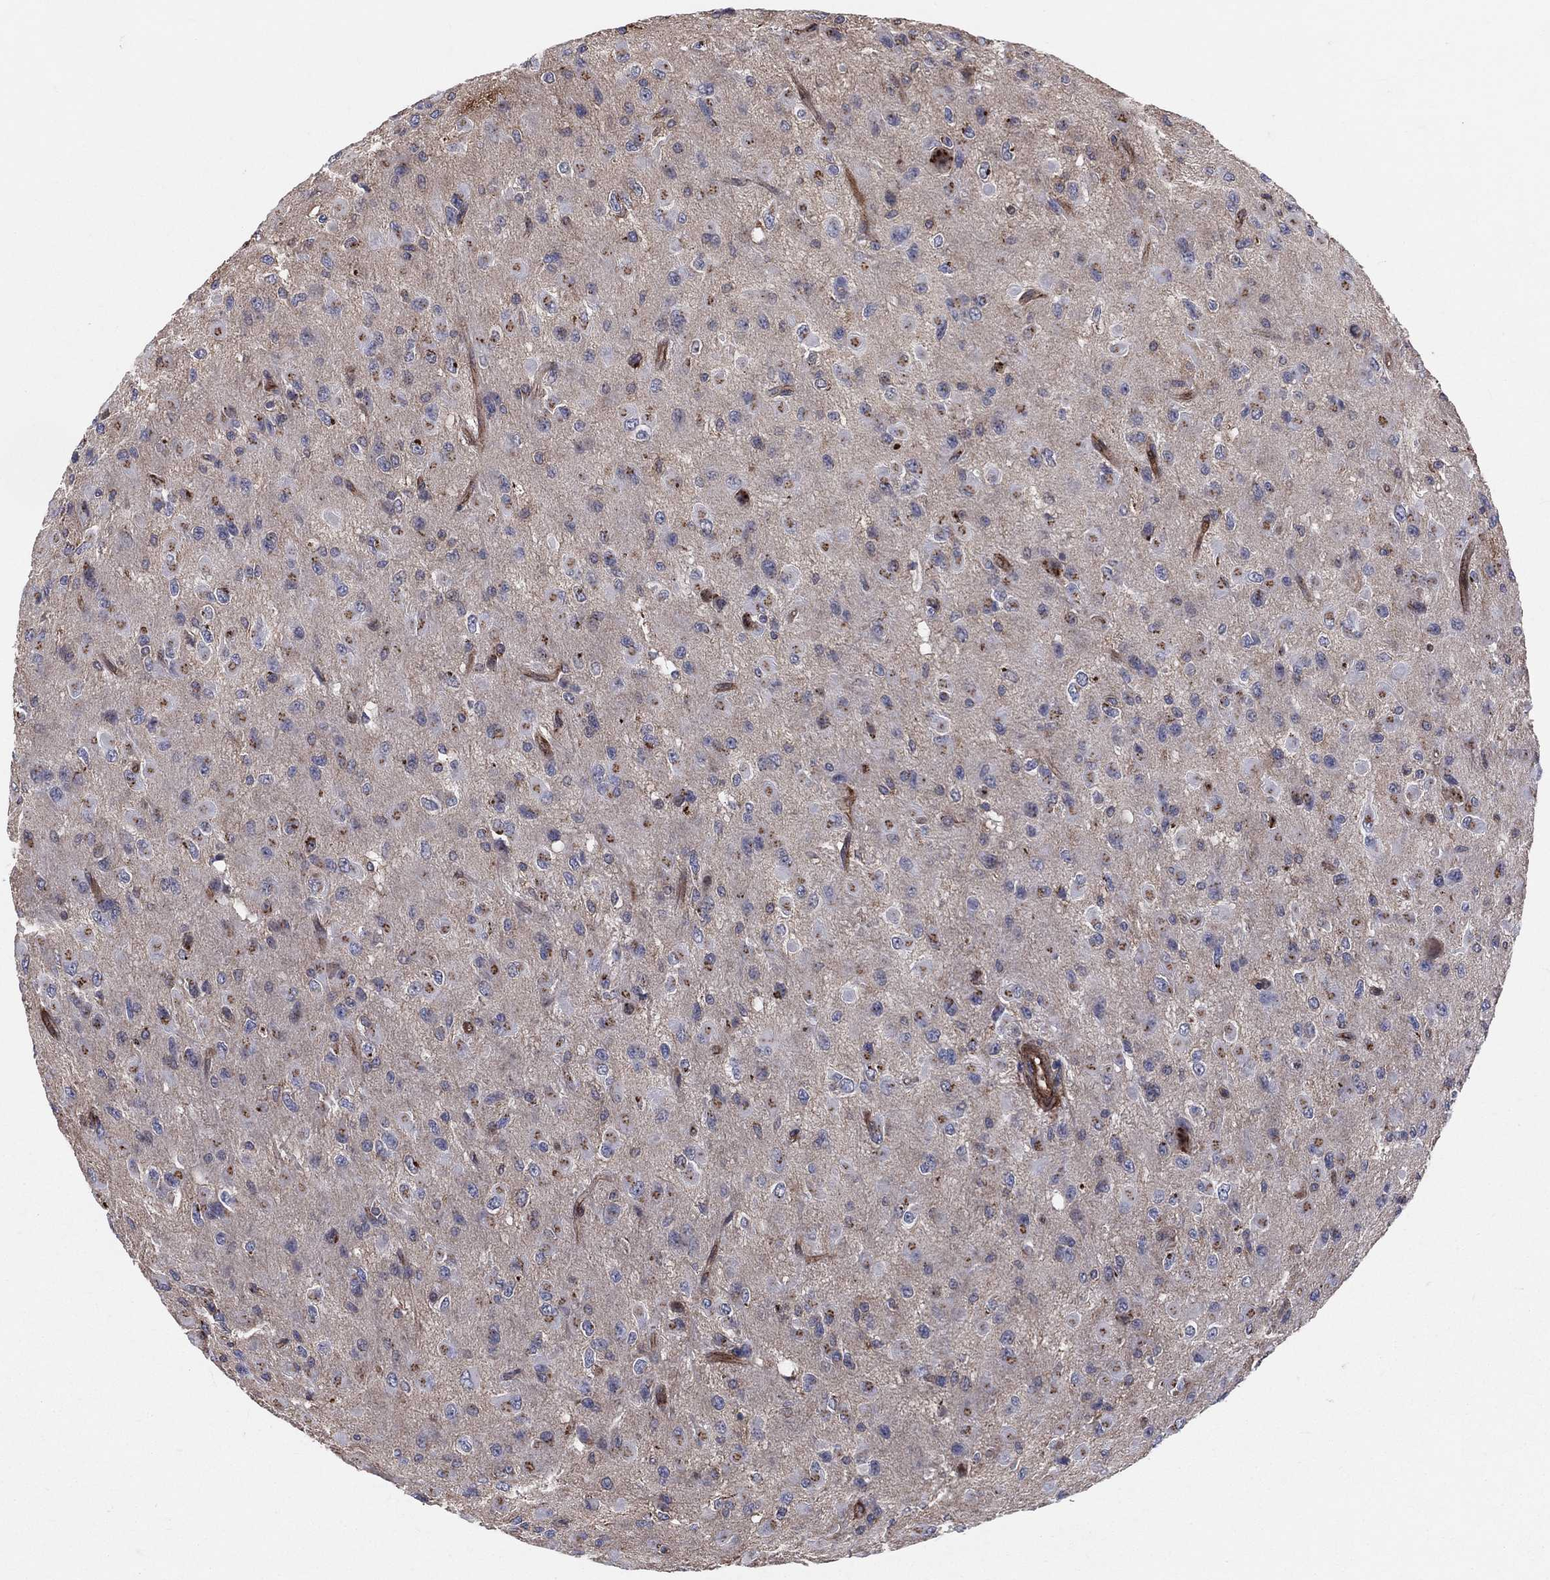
{"staining": {"intensity": "strong", "quantity": "<25%", "location": "cytoplasmic/membranous"}, "tissue": "glioma", "cell_type": "Tumor cells", "image_type": "cancer", "snomed": [{"axis": "morphology", "description": "Glioma, malignant, High grade"}, {"axis": "topography", "description": "Cerebral cortex"}], "caption": "Glioma stained for a protein (brown) shows strong cytoplasmic/membranous positive positivity in about <25% of tumor cells.", "gene": "ENTPD1", "patient": {"sex": "male", "age": 35}}